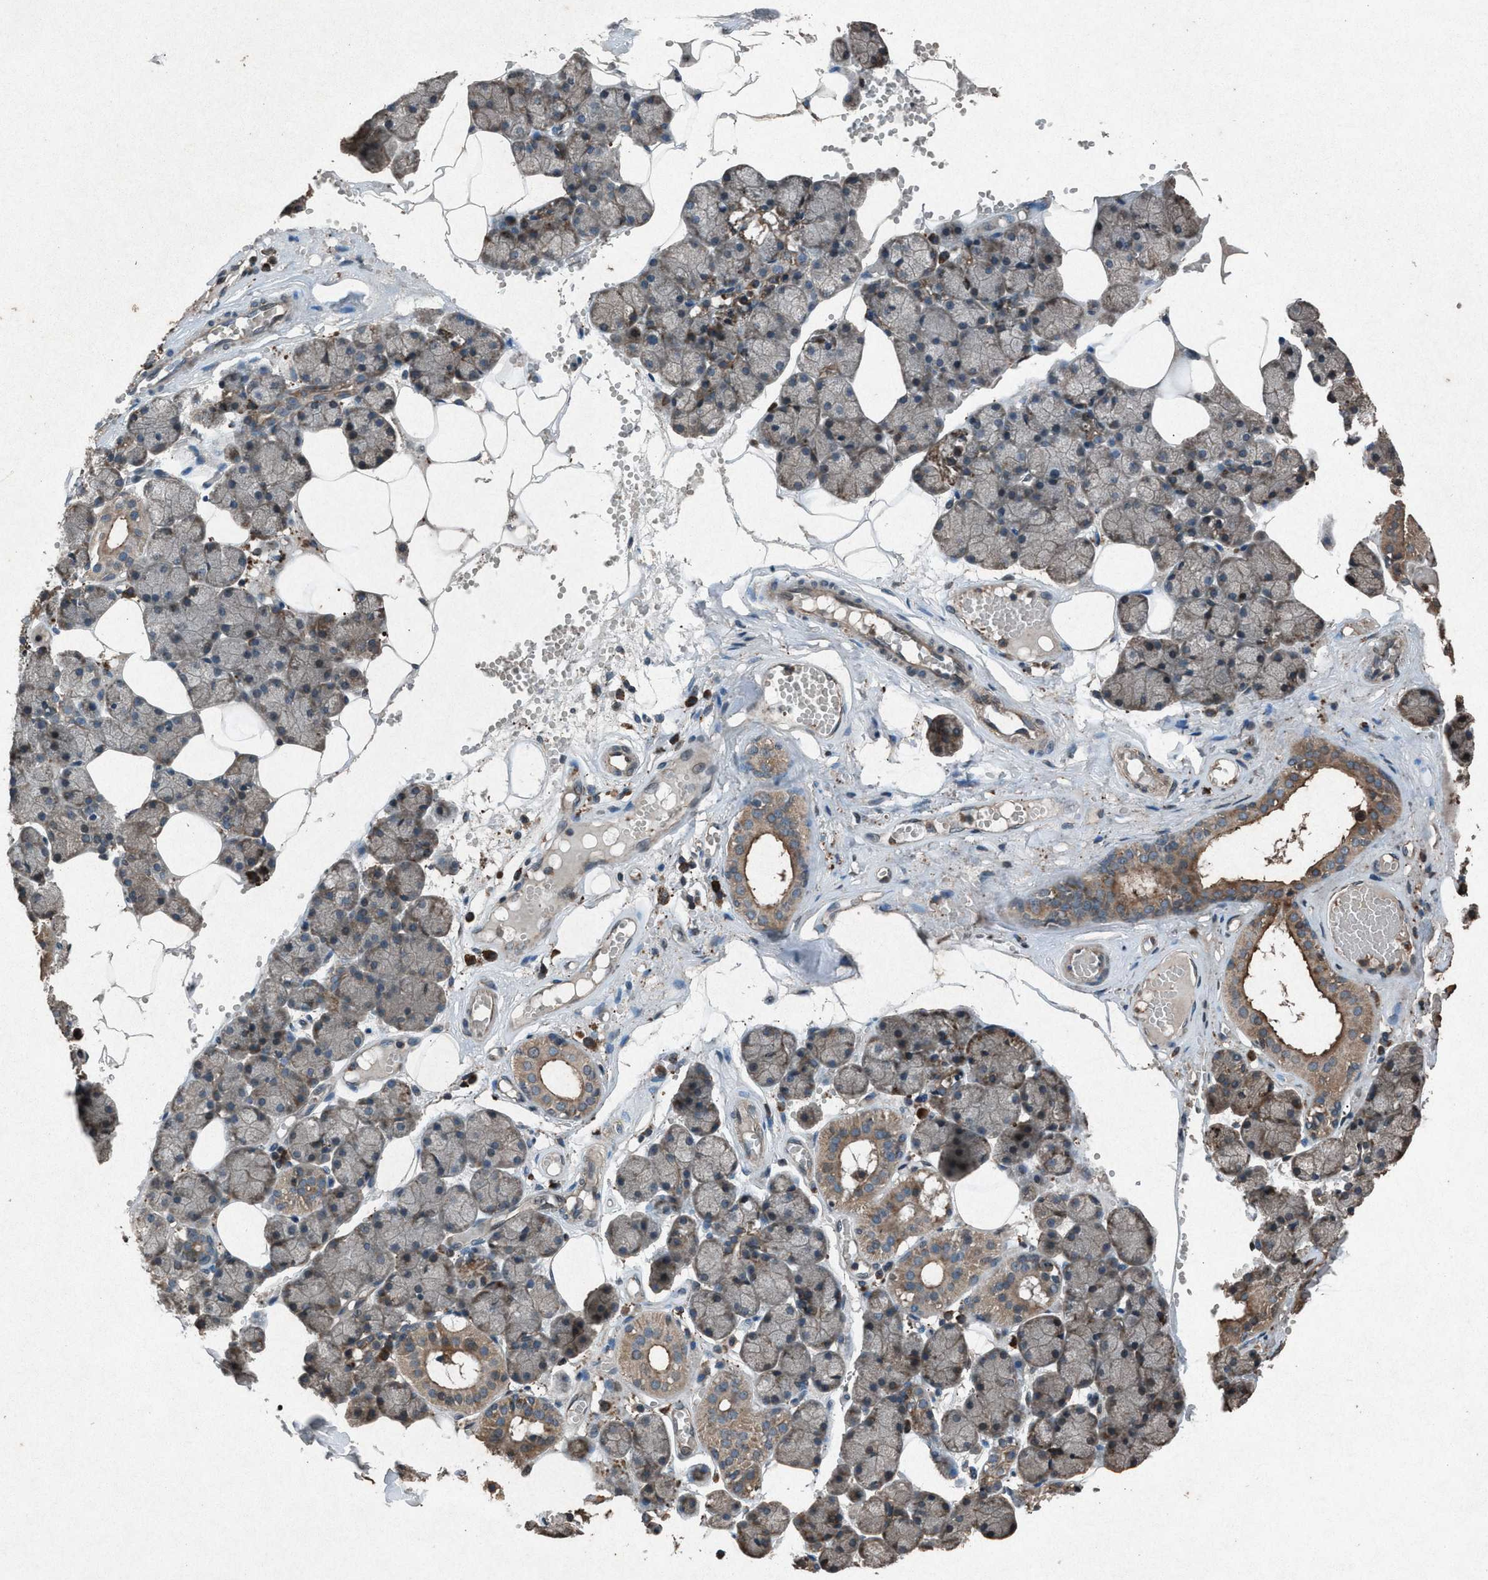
{"staining": {"intensity": "moderate", "quantity": ">75%", "location": "cytoplasmic/membranous"}, "tissue": "salivary gland", "cell_type": "Glandular cells", "image_type": "normal", "snomed": [{"axis": "morphology", "description": "Normal tissue, NOS"}, {"axis": "topography", "description": "Salivary gland"}], "caption": "Immunohistochemical staining of normal human salivary gland reveals medium levels of moderate cytoplasmic/membranous staining in about >75% of glandular cells. (brown staining indicates protein expression, while blue staining denotes nuclei).", "gene": "CALR", "patient": {"sex": "male", "age": 62}}